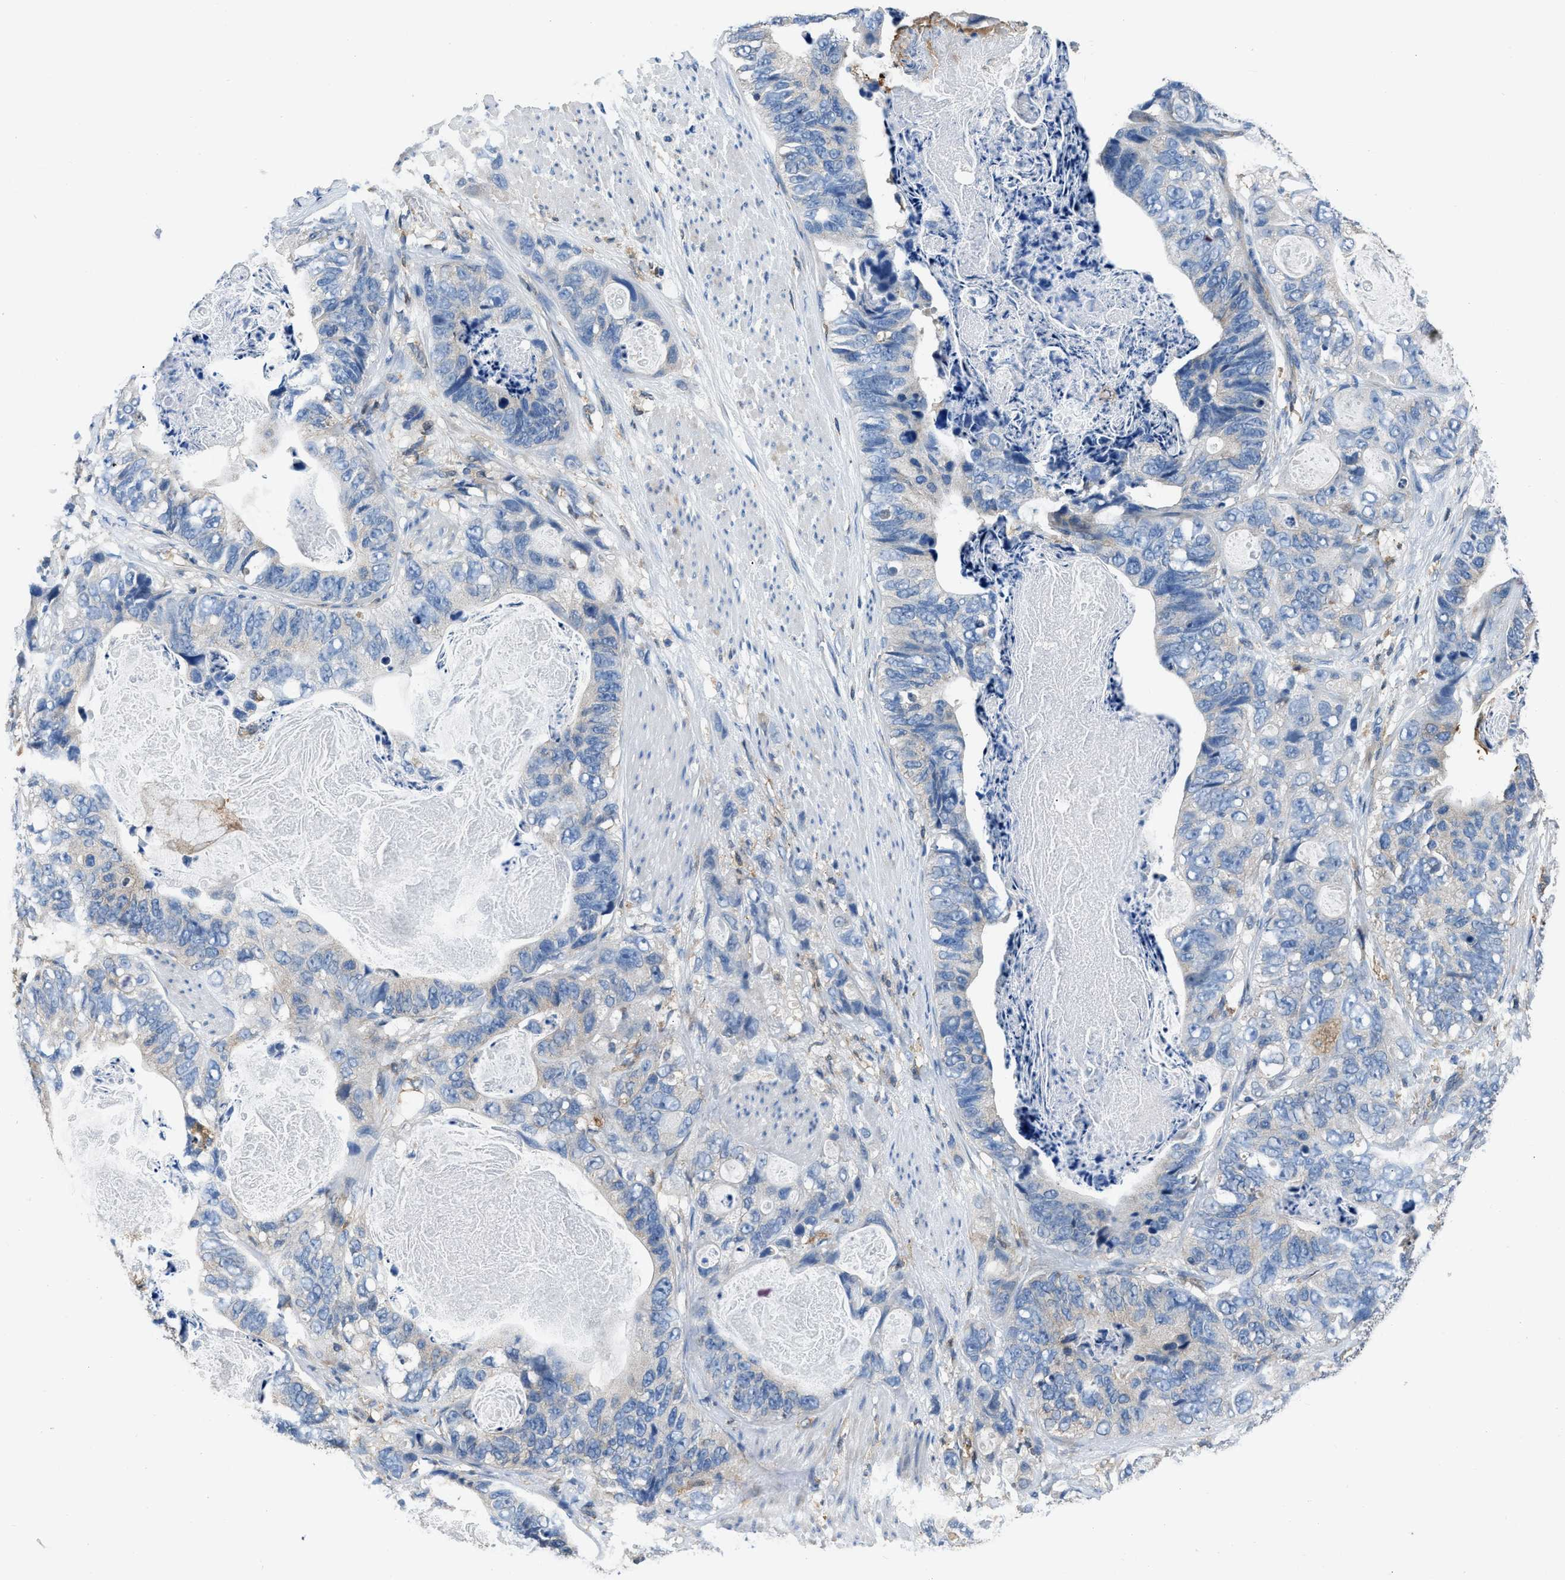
{"staining": {"intensity": "negative", "quantity": "none", "location": "none"}, "tissue": "stomach cancer", "cell_type": "Tumor cells", "image_type": "cancer", "snomed": [{"axis": "morphology", "description": "Adenocarcinoma, NOS"}, {"axis": "topography", "description": "Stomach"}], "caption": "The immunohistochemistry image has no significant positivity in tumor cells of stomach cancer (adenocarcinoma) tissue.", "gene": "PKM", "patient": {"sex": "female", "age": 89}}